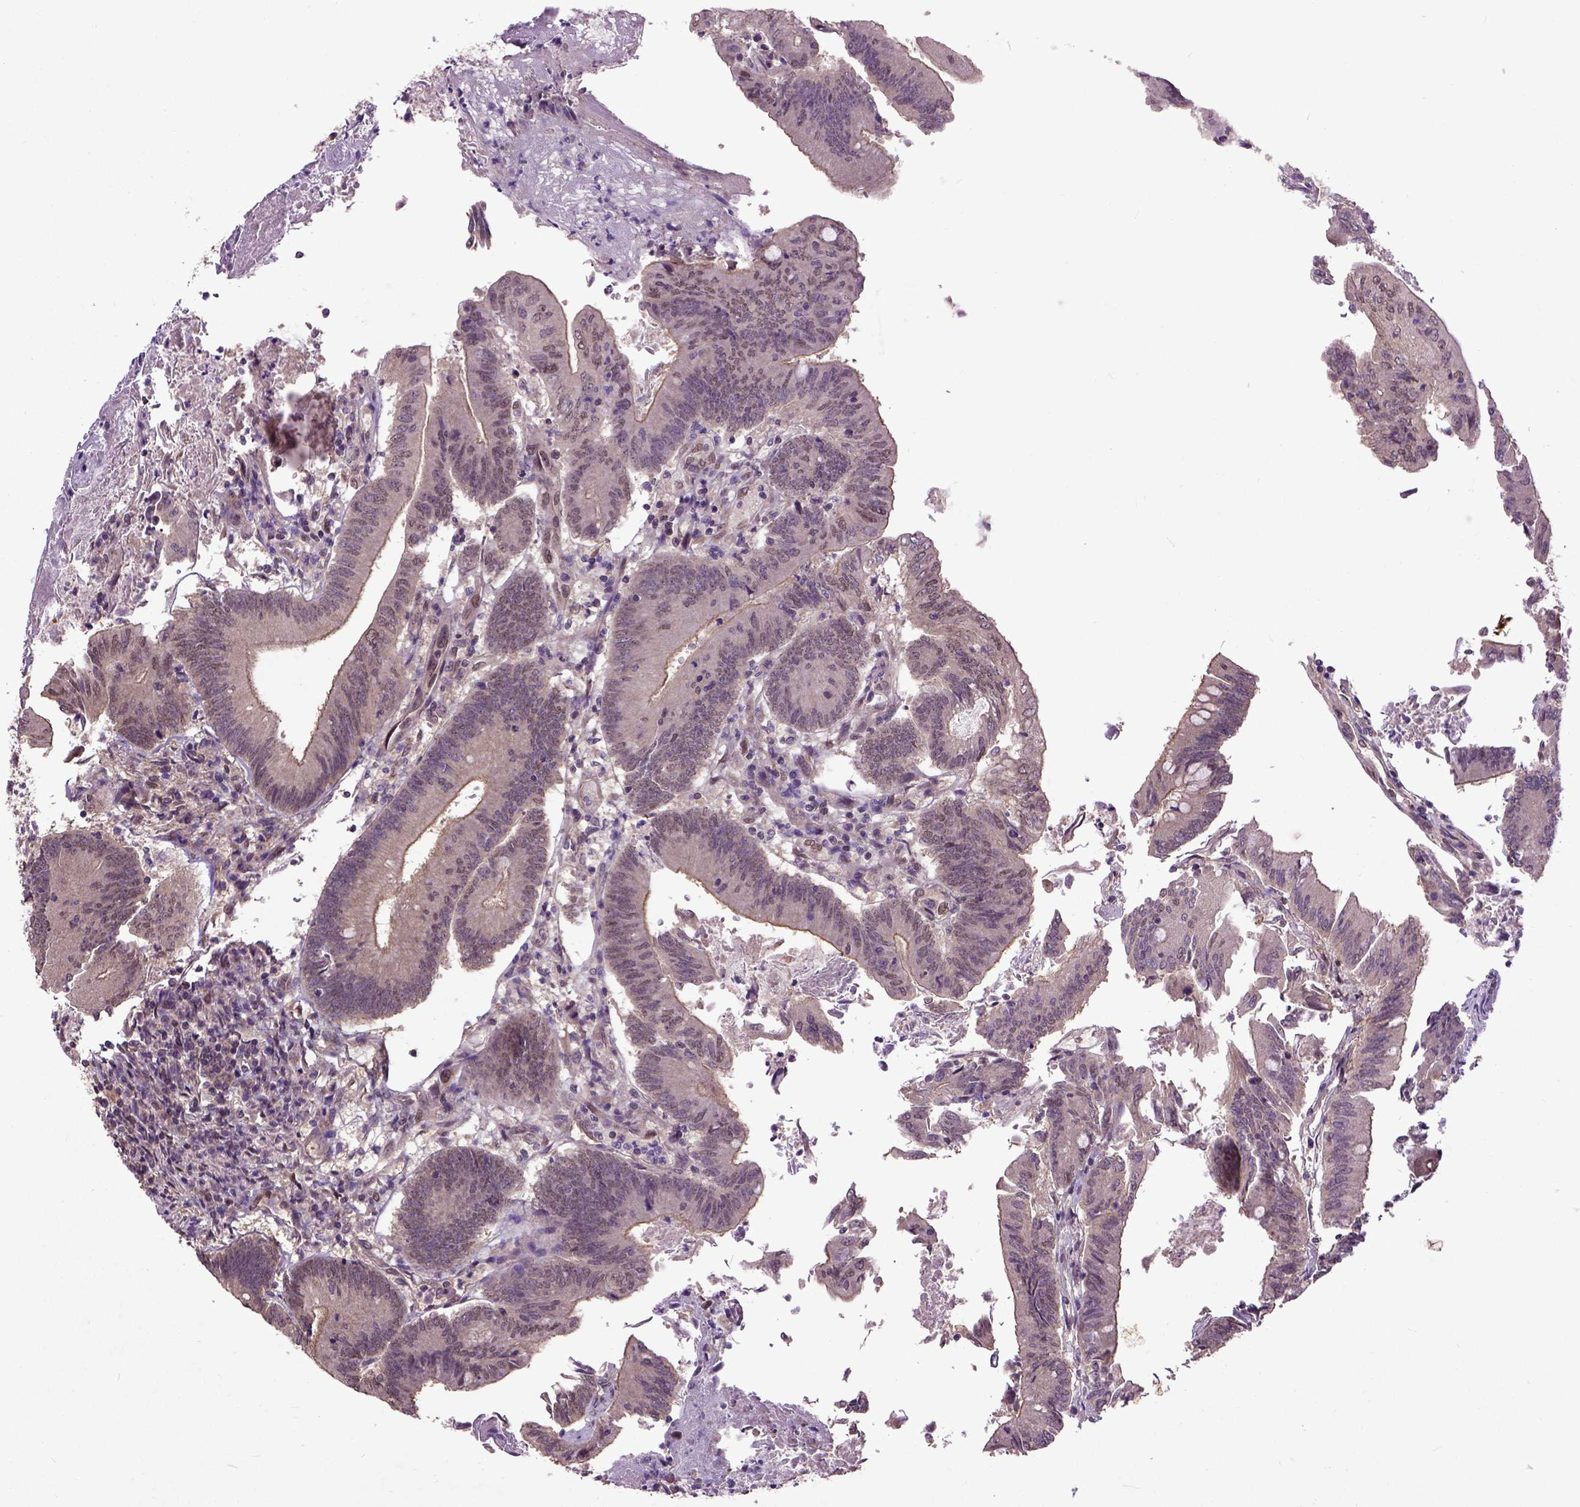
{"staining": {"intensity": "moderate", "quantity": "<25%", "location": "cytoplasmic/membranous,nuclear"}, "tissue": "colorectal cancer", "cell_type": "Tumor cells", "image_type": "cancer", "snomed": [{"axis": "morphology", "description": "Adenocarcinoma, NOS"}, {"axis": "topography", "description": "Colon"}], "caption": "Immunohistochemical staining of colorectal adenocarcinoma demonstrates moderate cytoplasmic/membranous and nuclear protein staining in about <25% of tumor cells. The staining is performed using DAB (3,3'-diaminobenzidine) brown chromogen to label protein expression. The nuclei are counter-stained blue using hematoxylin.", "gene": "UBA3", "patient": {"sex": "female", "age": 70}}